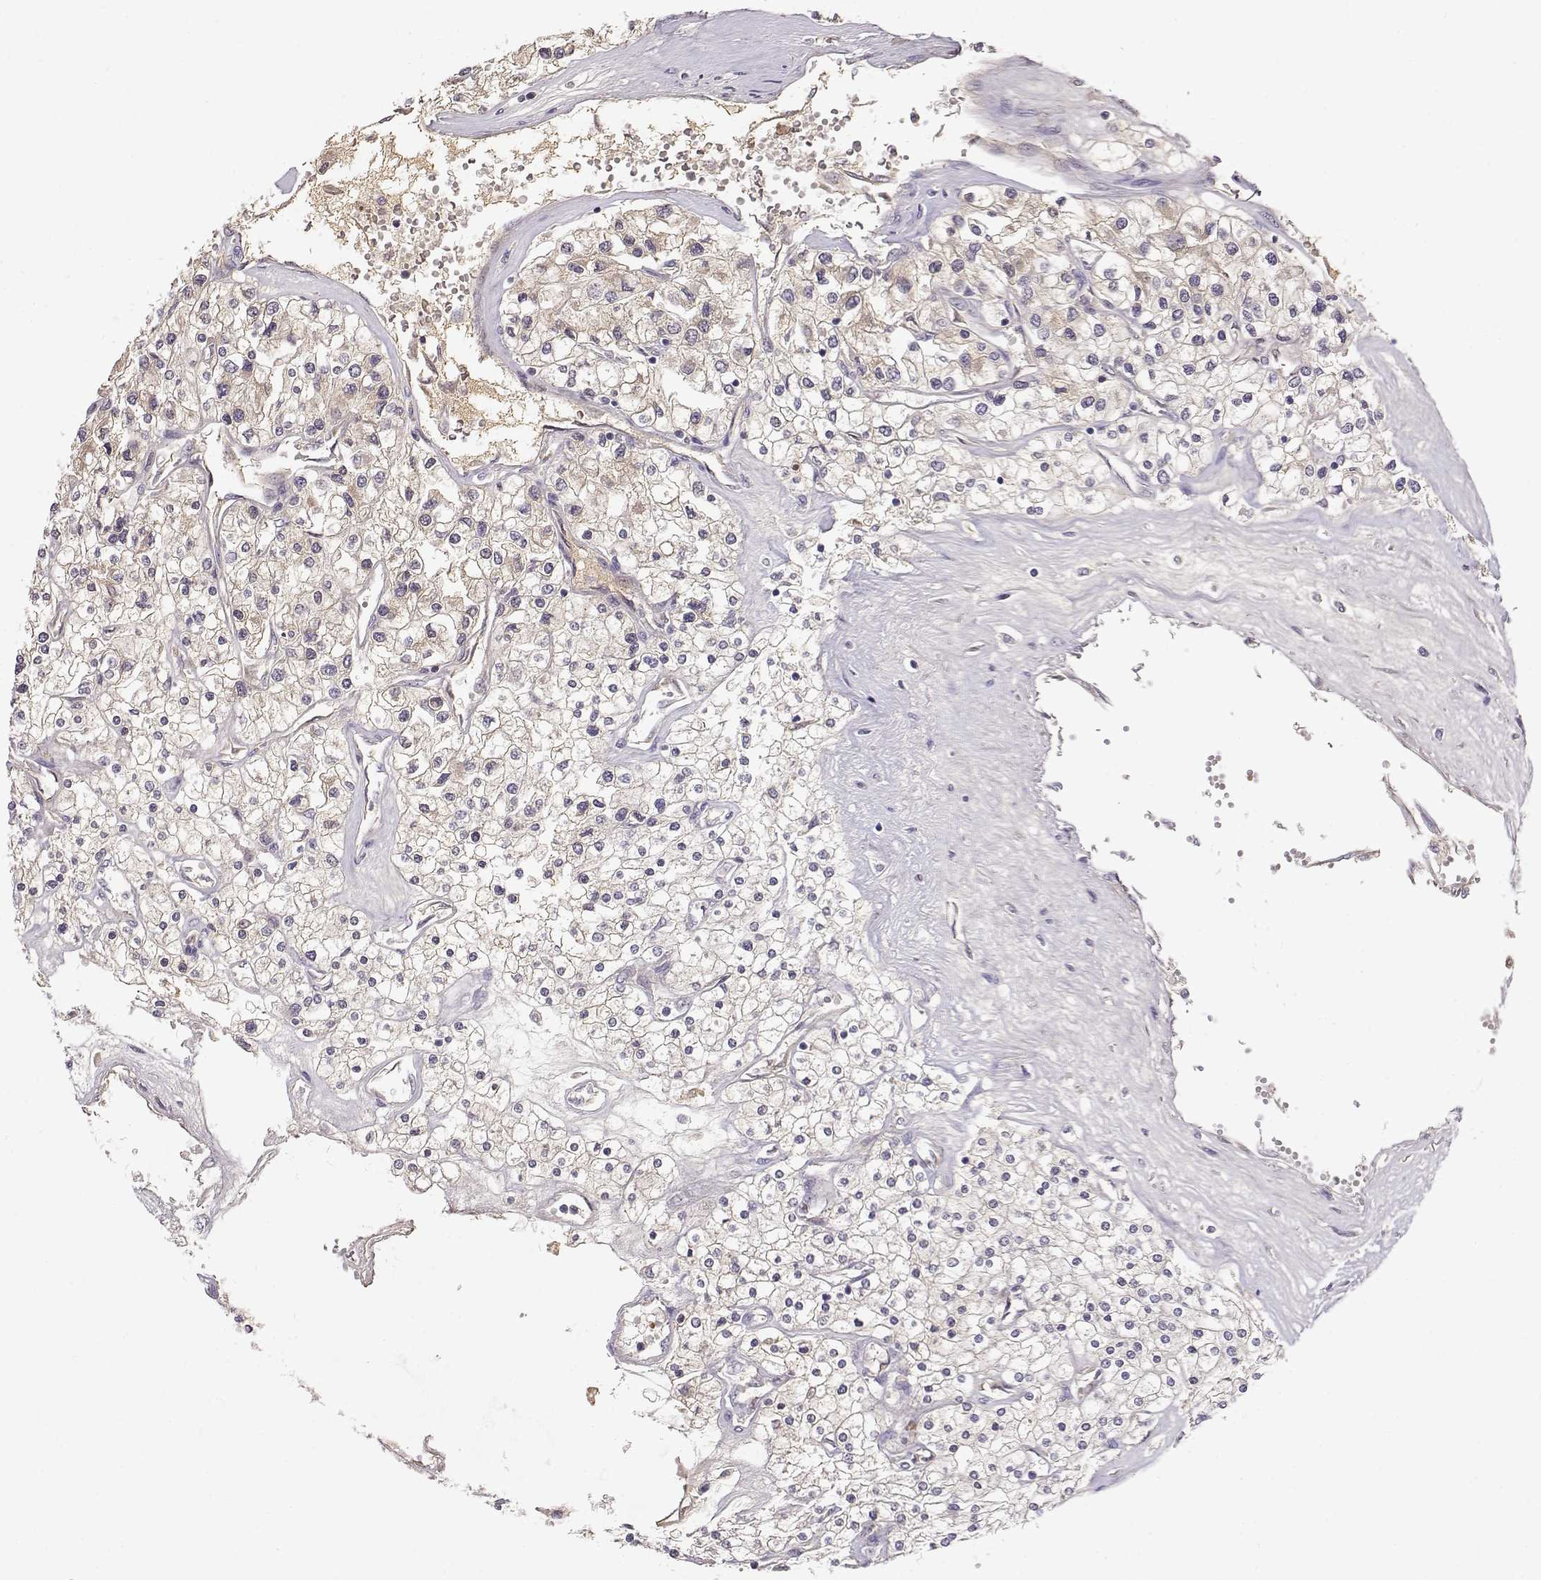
{"staining": {"intensity": "weak", "quantity": "<25%", "location": "cytoplasmic/membranous"}, "tissue": "renal cancer", "cell_type": "Tumor cells", "image_type": "cancer", "snomed": [{"axis": "morphology", "description": "Adenocarcinoma, NOS"}, {"axis": "topography", "description": "Kidney"}], "caption": "This is an immunohistochemistry histopathology image of human renal cancer (adenocarcinoma). There is no positivity in tumor cells.", "gene": "TACR1", "patient": {"sex": "male", "age": 80}}